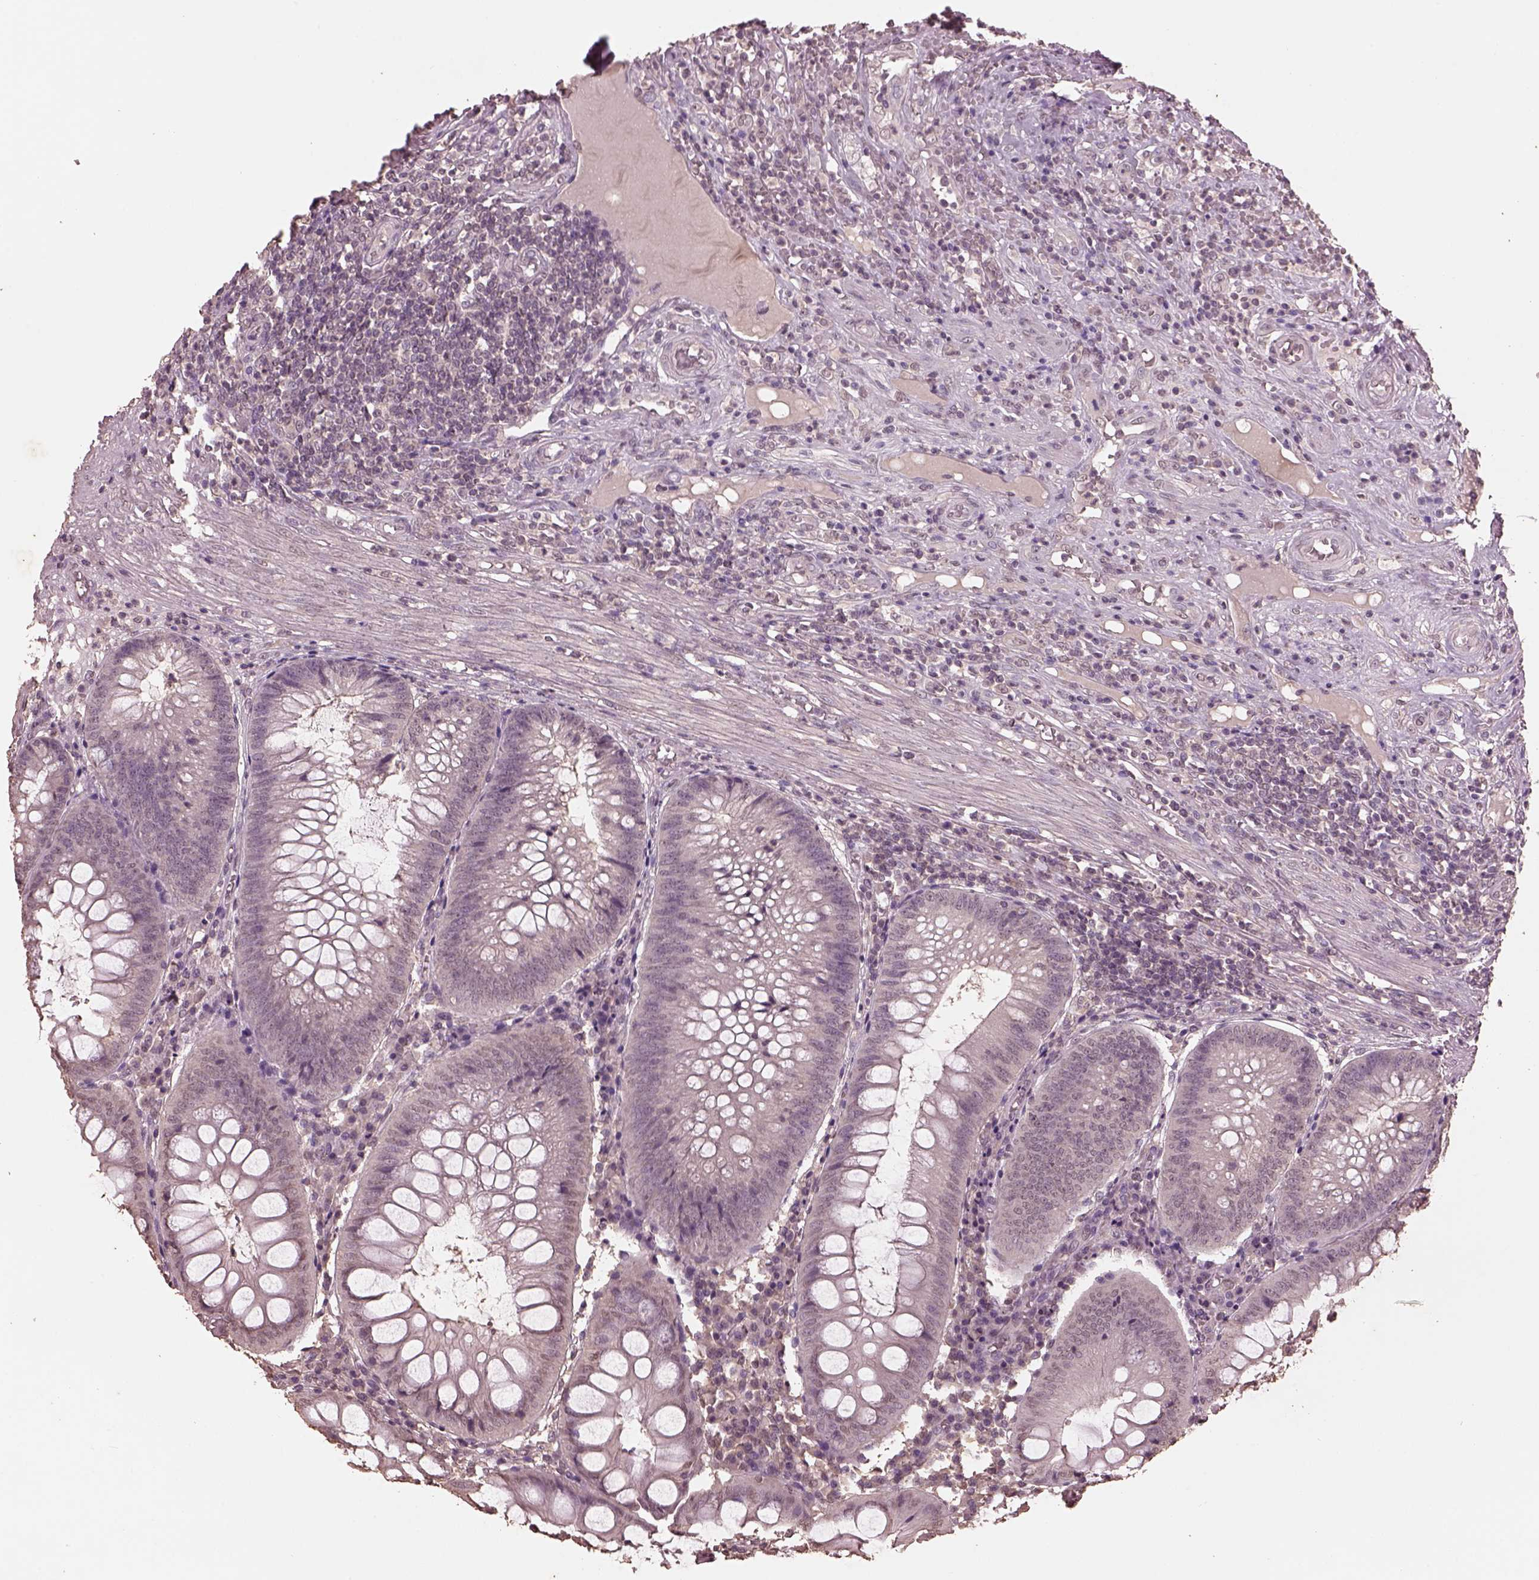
{"staining": {"intensity": "negative", "quantity": "none", "location": "none"}, "tissue": "appendix", "cell_type": "Glandular cells", "image_type": "normal", "snomed": [{"axis": "morphology", "description": "Normal tissue, NOS"}, {"axis": "morphology", "description": "Inflammation, NOS"}, {"axis": "topography", "description": "Appendix"}], "caption": "Immunohistochemistry (IHC) of benign human appendix shows no positivity in glandular cells.", "gene": "CPT1C", "patient": {"sex": "male", "age": 16}}